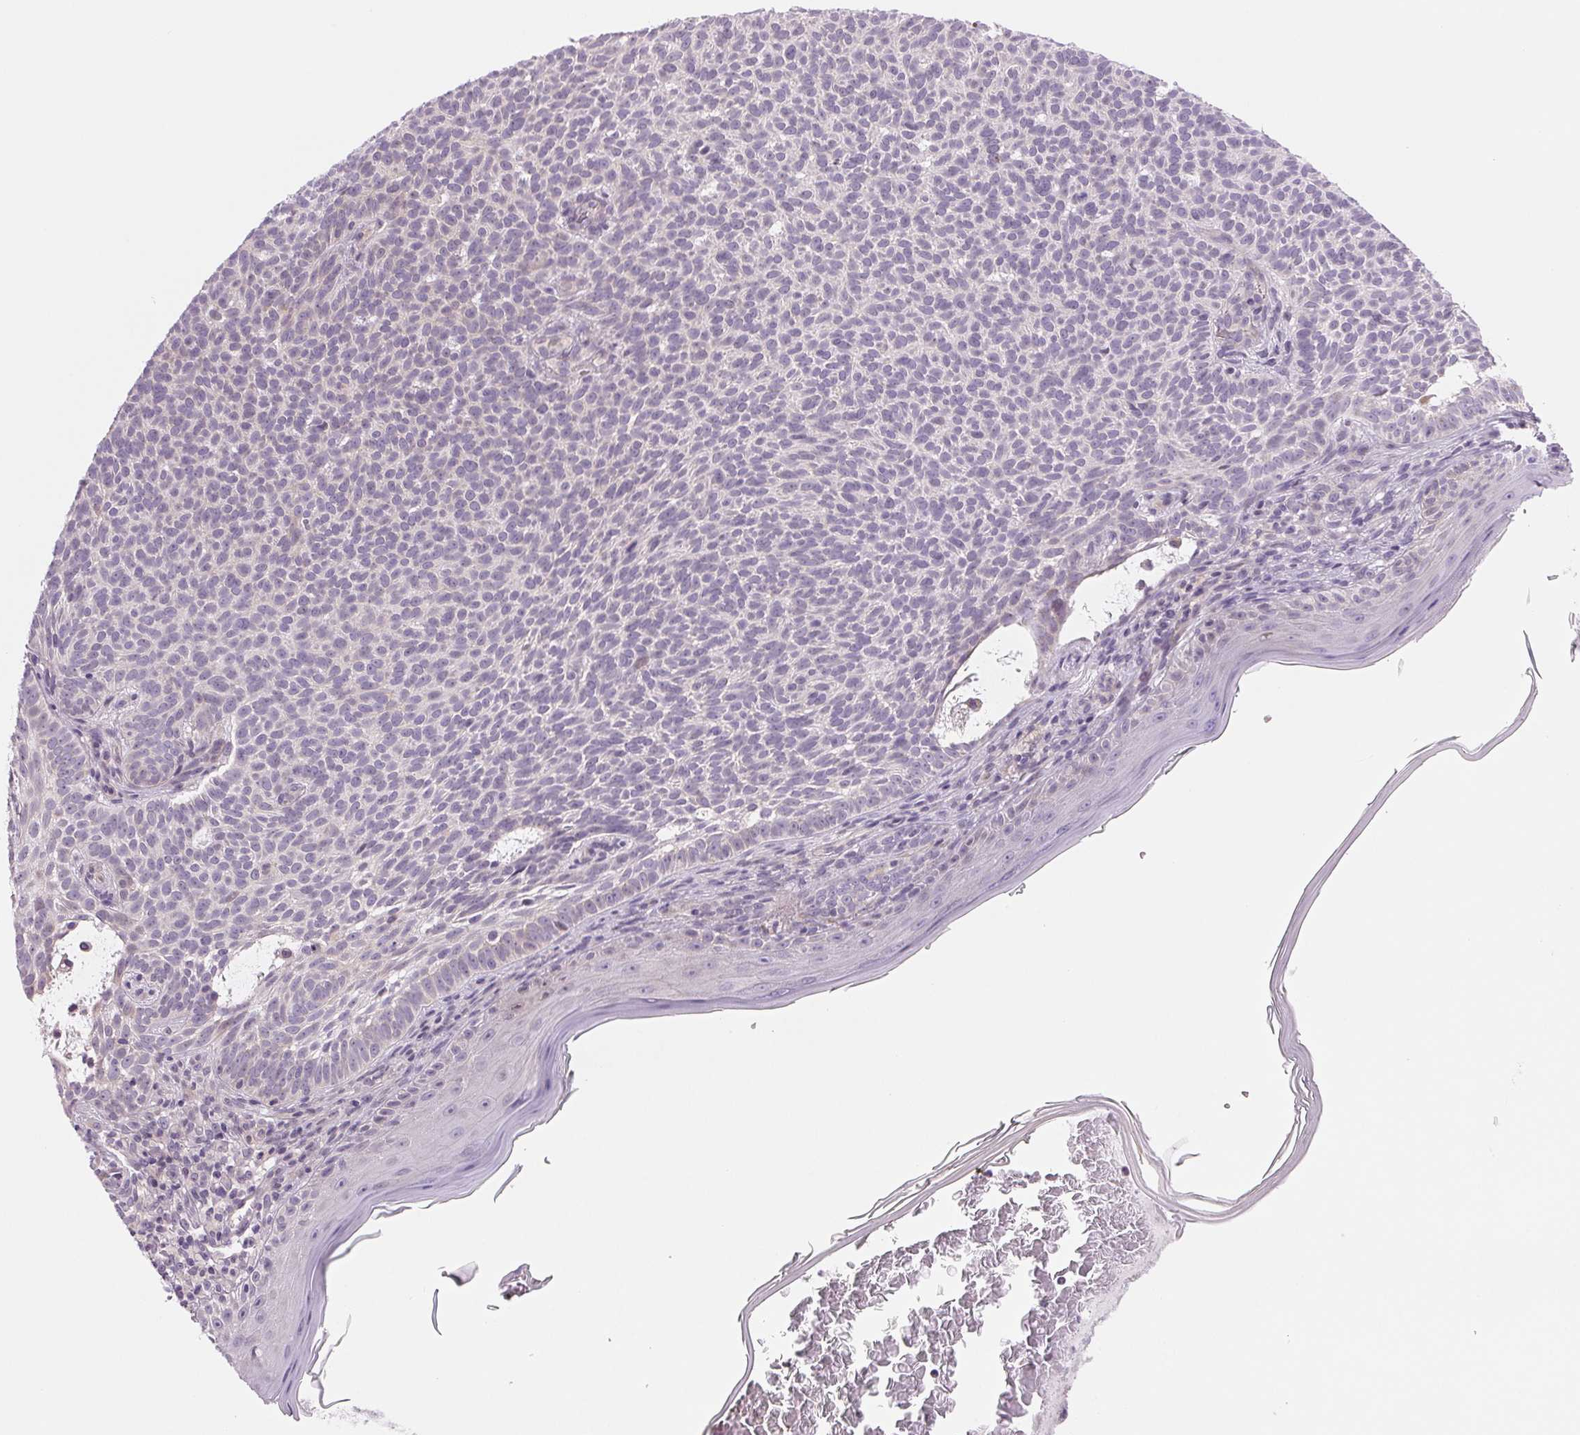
{"staining": {"intensity": "negative", "quantity": "none", "location": "none"}, "tissue": "skin cancer", "cell_type": "Tumor cells", "image_type": "cancer", "snomed": [{"axis": "morphology", "description": "Basal cell carcinoma"}, {"axis": "topography", "description": "Skin"}], "caption": "Tumor cells are negative for brown protein staining in skin cancer.", "gene": "CCDC168", "patient": {"sex": "male", "age": 78}}